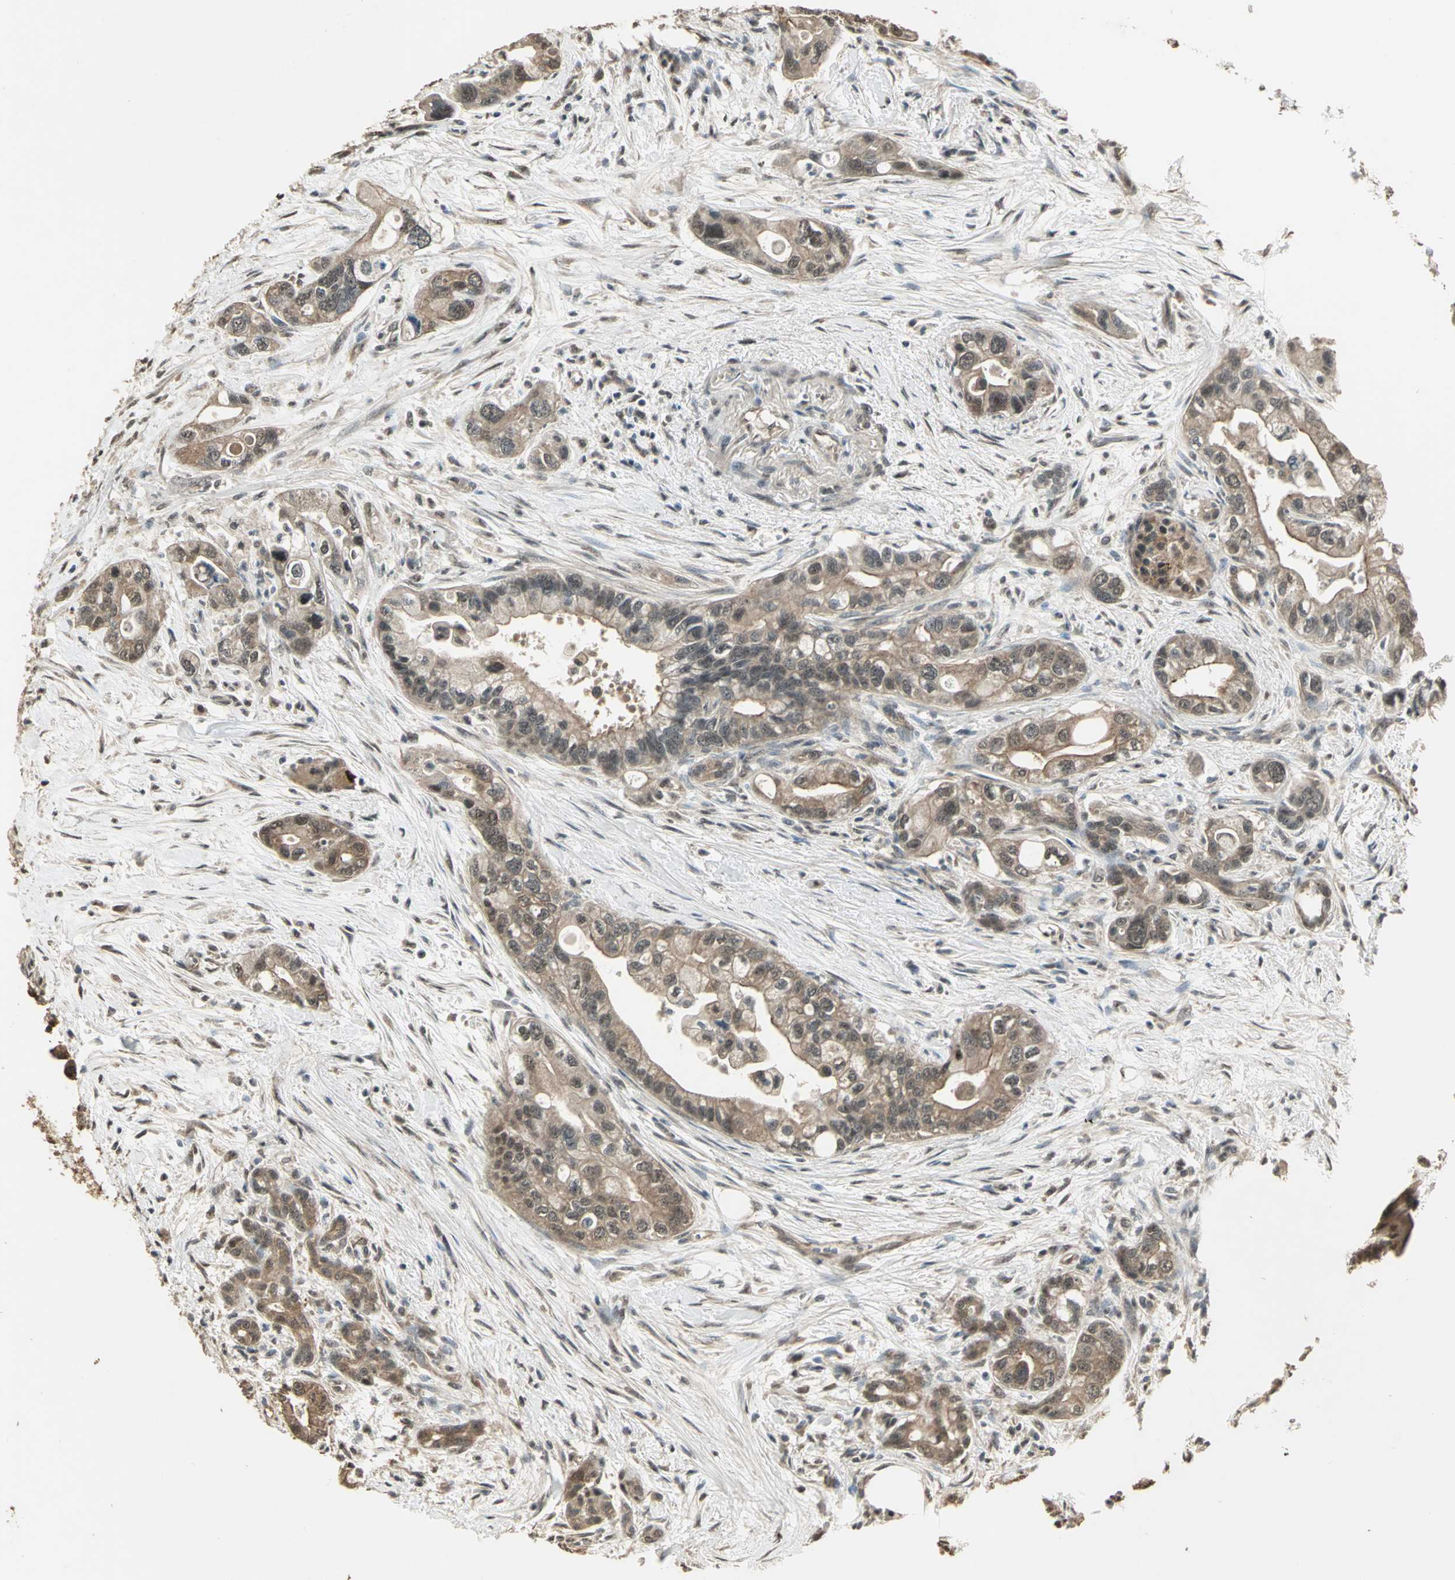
{"staining": {"intensity": "moderate", "quantity": "25%-75%", "location": "cytoplasmic/membranous"}, "tissue": "pancreatic cancer", "cell_type": "Tumor cells", "image_type": "cancer", "snomed": [{"axis": "morphology", "description": "Adenocarcinoma, NOS"}, {"axis": "topography", "description": "Pancreas"}], "caption": "Immunohistochemistry image of human adenocarcinoma (pancreatic) stained for a protein (brown), which shows medium levels of moderate cytoplasmic/membranous staining in approximately 25%-75% of tumor cells.", "gene": "UCHL5", "patient": {"sex": "male", "age": 70}}